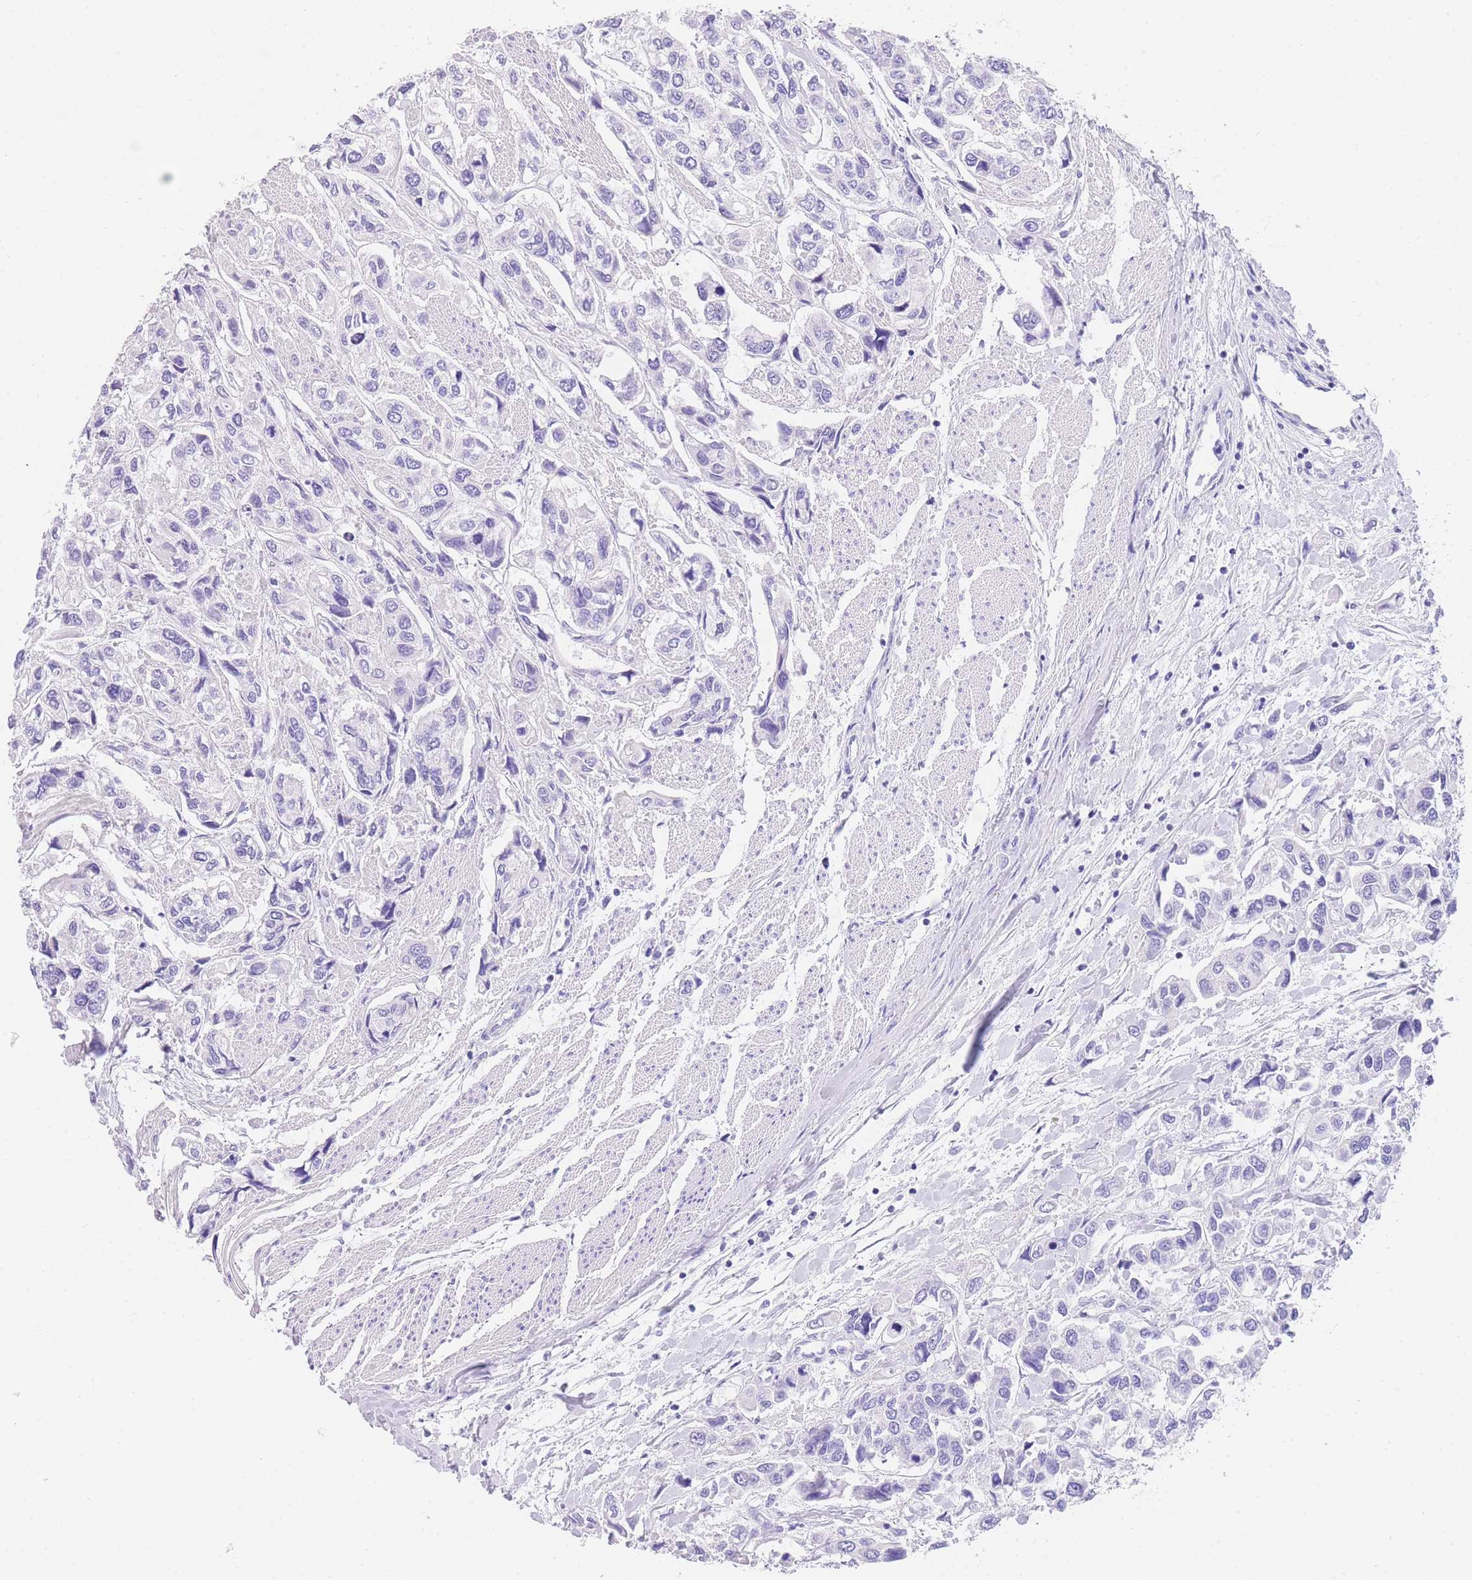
{"staining": {"intensity": "negative", "quantity": "none", "location": "none"}, "tissue": "urothelial cancer", "cell_type": "Tumor cells", "image_type": "cancer", "snomed": [{"axis": "morphology", "description": "Urothelial carcinoma, High grade"}, {"axis": "topography", "description": "Urinary bladder"}], "caption": "Tumor cells show no significant expression in urothelial carcinoma (high-grade). The staining is performed using DAB (3,3'-diaminobenzidine) brown chromogen with nuclei counter-stained in using hematoxylin.", "gene": "NKD2", "patient": {"sex": "male", "age": 67}}